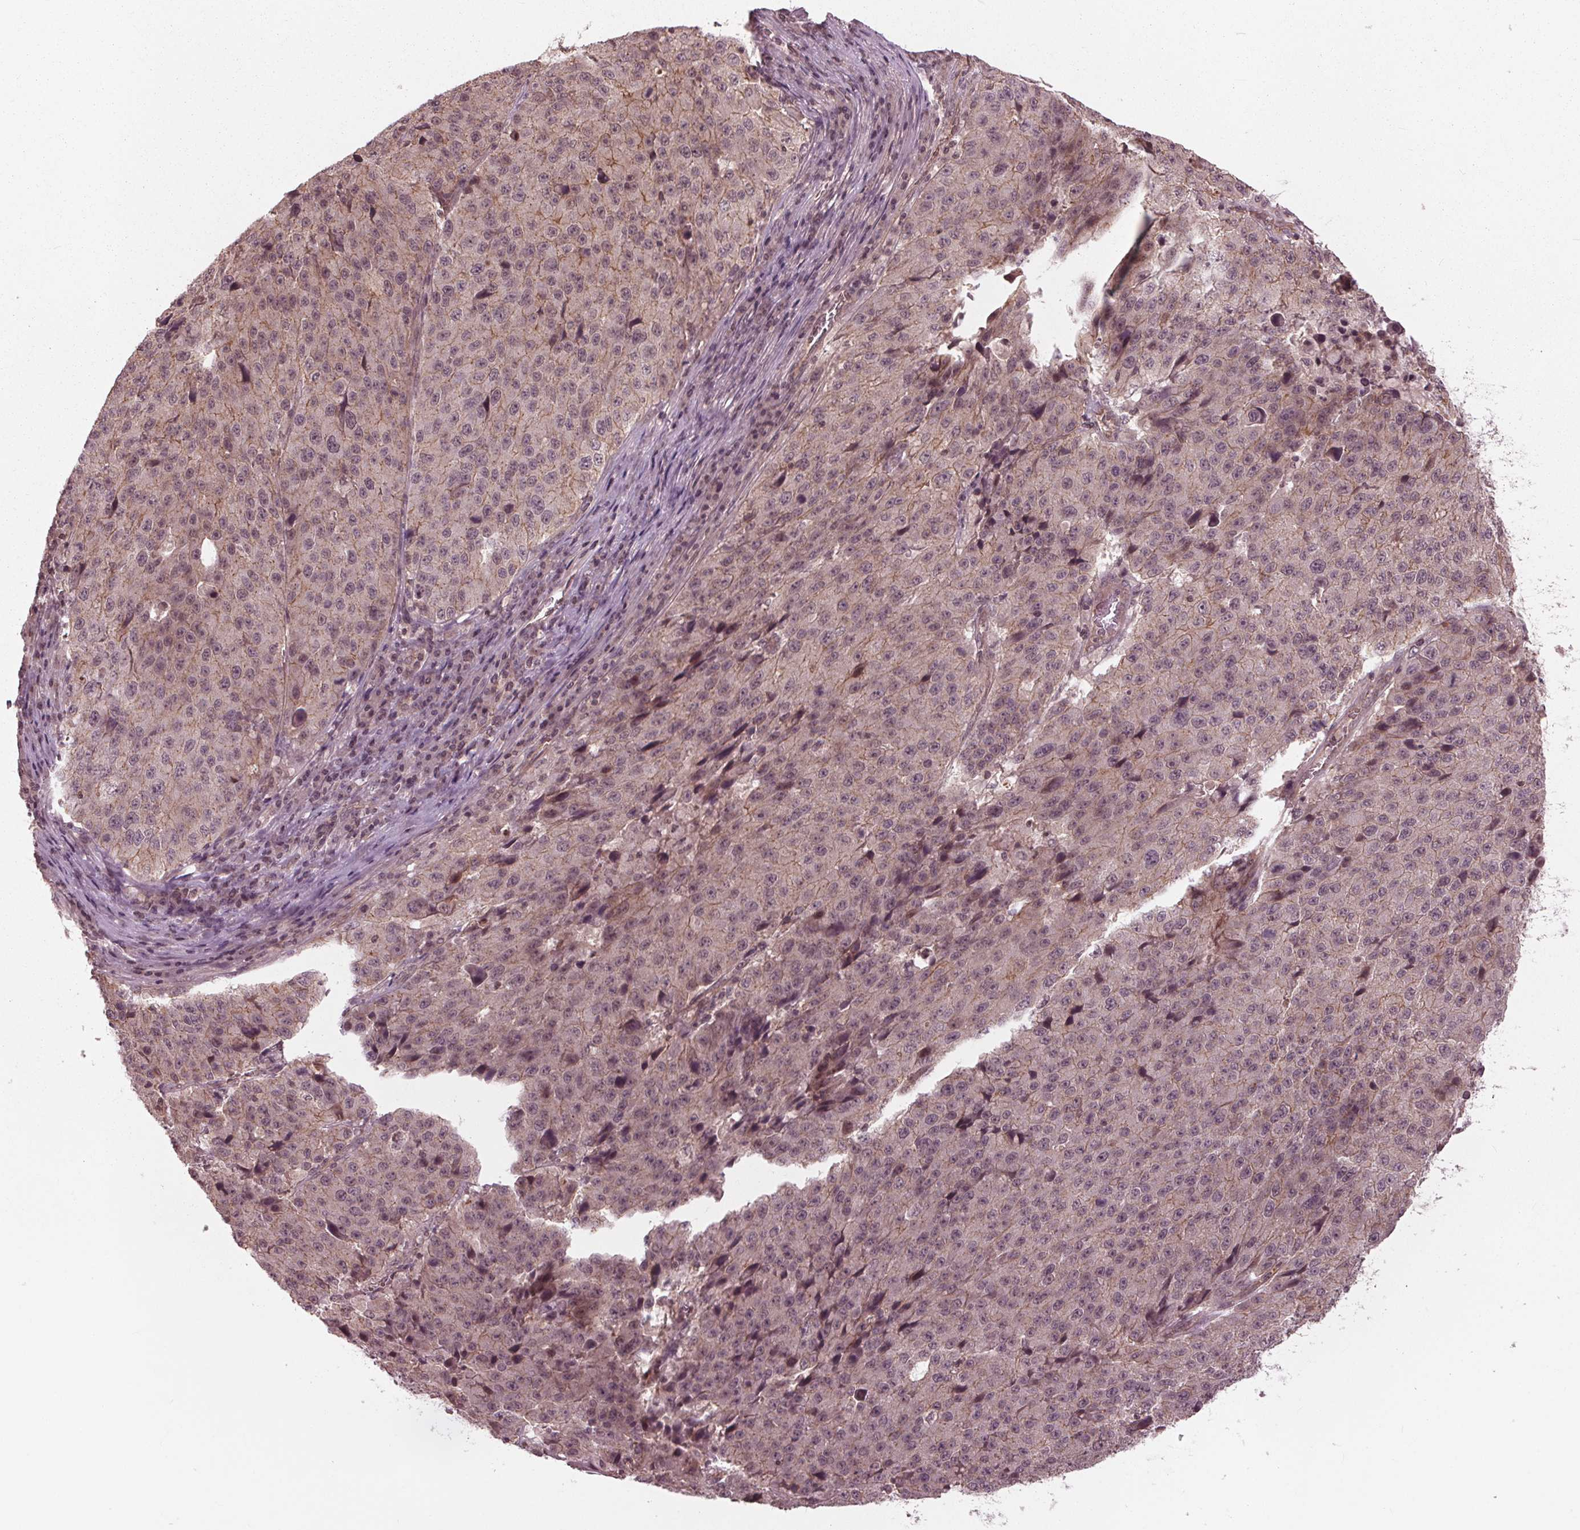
{"staining": {"intensity": "weak", "quantity": "<25%", "location": "cytoplasmic/membranous"}, "tissue": "stomach cancer", "cell_type": "Tumor cells", "image_type": "cancer", "snomed": [{"axis": "morphology", "description": "Adenocarcinoma, NOS"}, {"axis": "topography", "description": "Stomach"}], "caption": "An IHC micrograph of stomach adenocarcinoma is shown. There is no staining in tumor cells of stomach adenocarcinoma.", "gene": "BTBD1", "patient": {"sex": "male", "age": 71}}